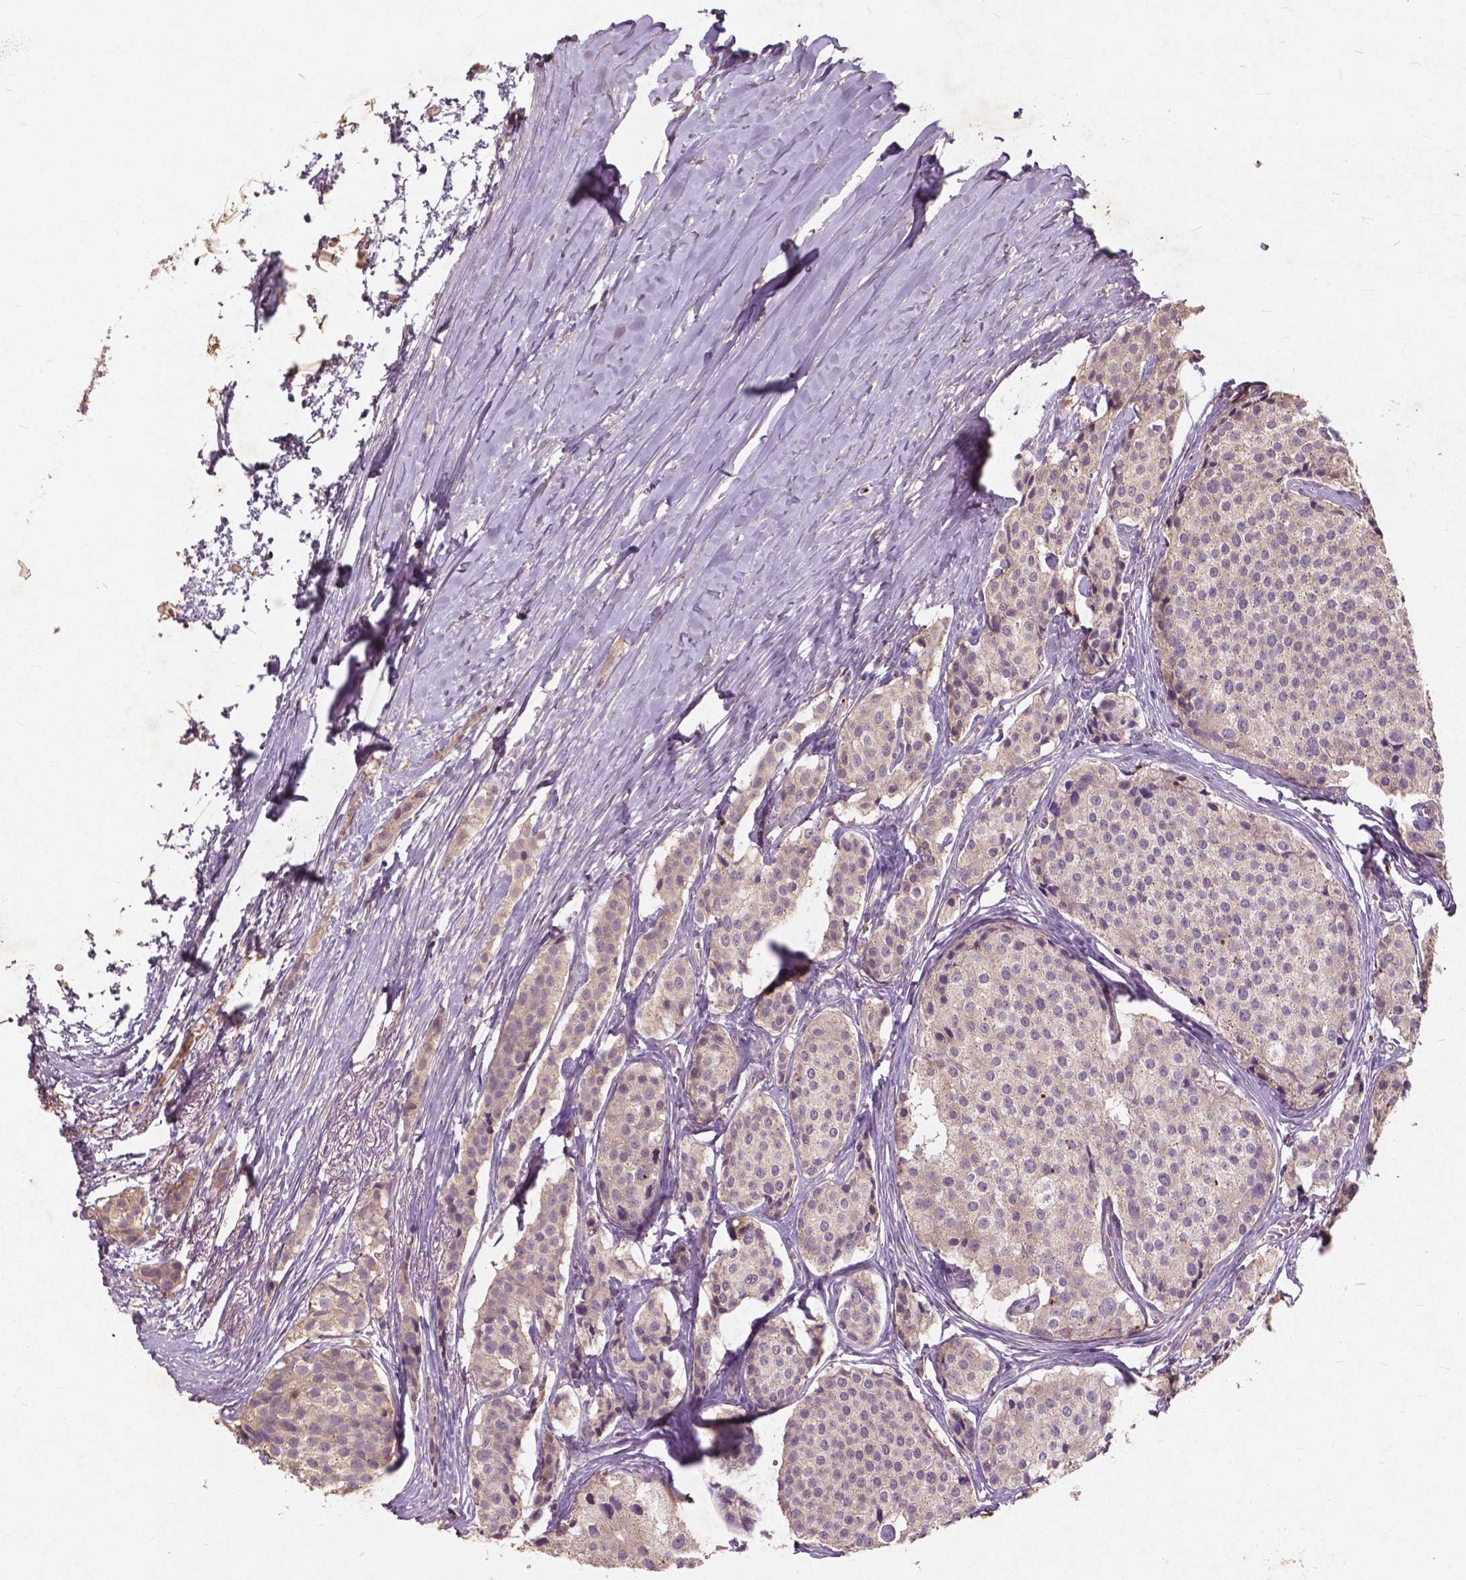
{"staining": {"intensity": "negative", "quantity": "none", "location": "none"}, "tissue": "carcinoid", "cell_type": "Tumor cells", "image_type": "cancer", "snomed": [{"axis": "morphology", "description": "Carcinoid, malignant, NOS"}, {"axis": "topography", "description": "Small intestine"}], "caption": "Image shows no significant protein expression in tumor cells of malignant carcinoid. (DAB (3,3'-diaminobenzidine) IHC visualized using brightfield microscopy, high magnification).", "gene": "ST6GALNAC5", "patient": {"sex": "female", "age": 65}}